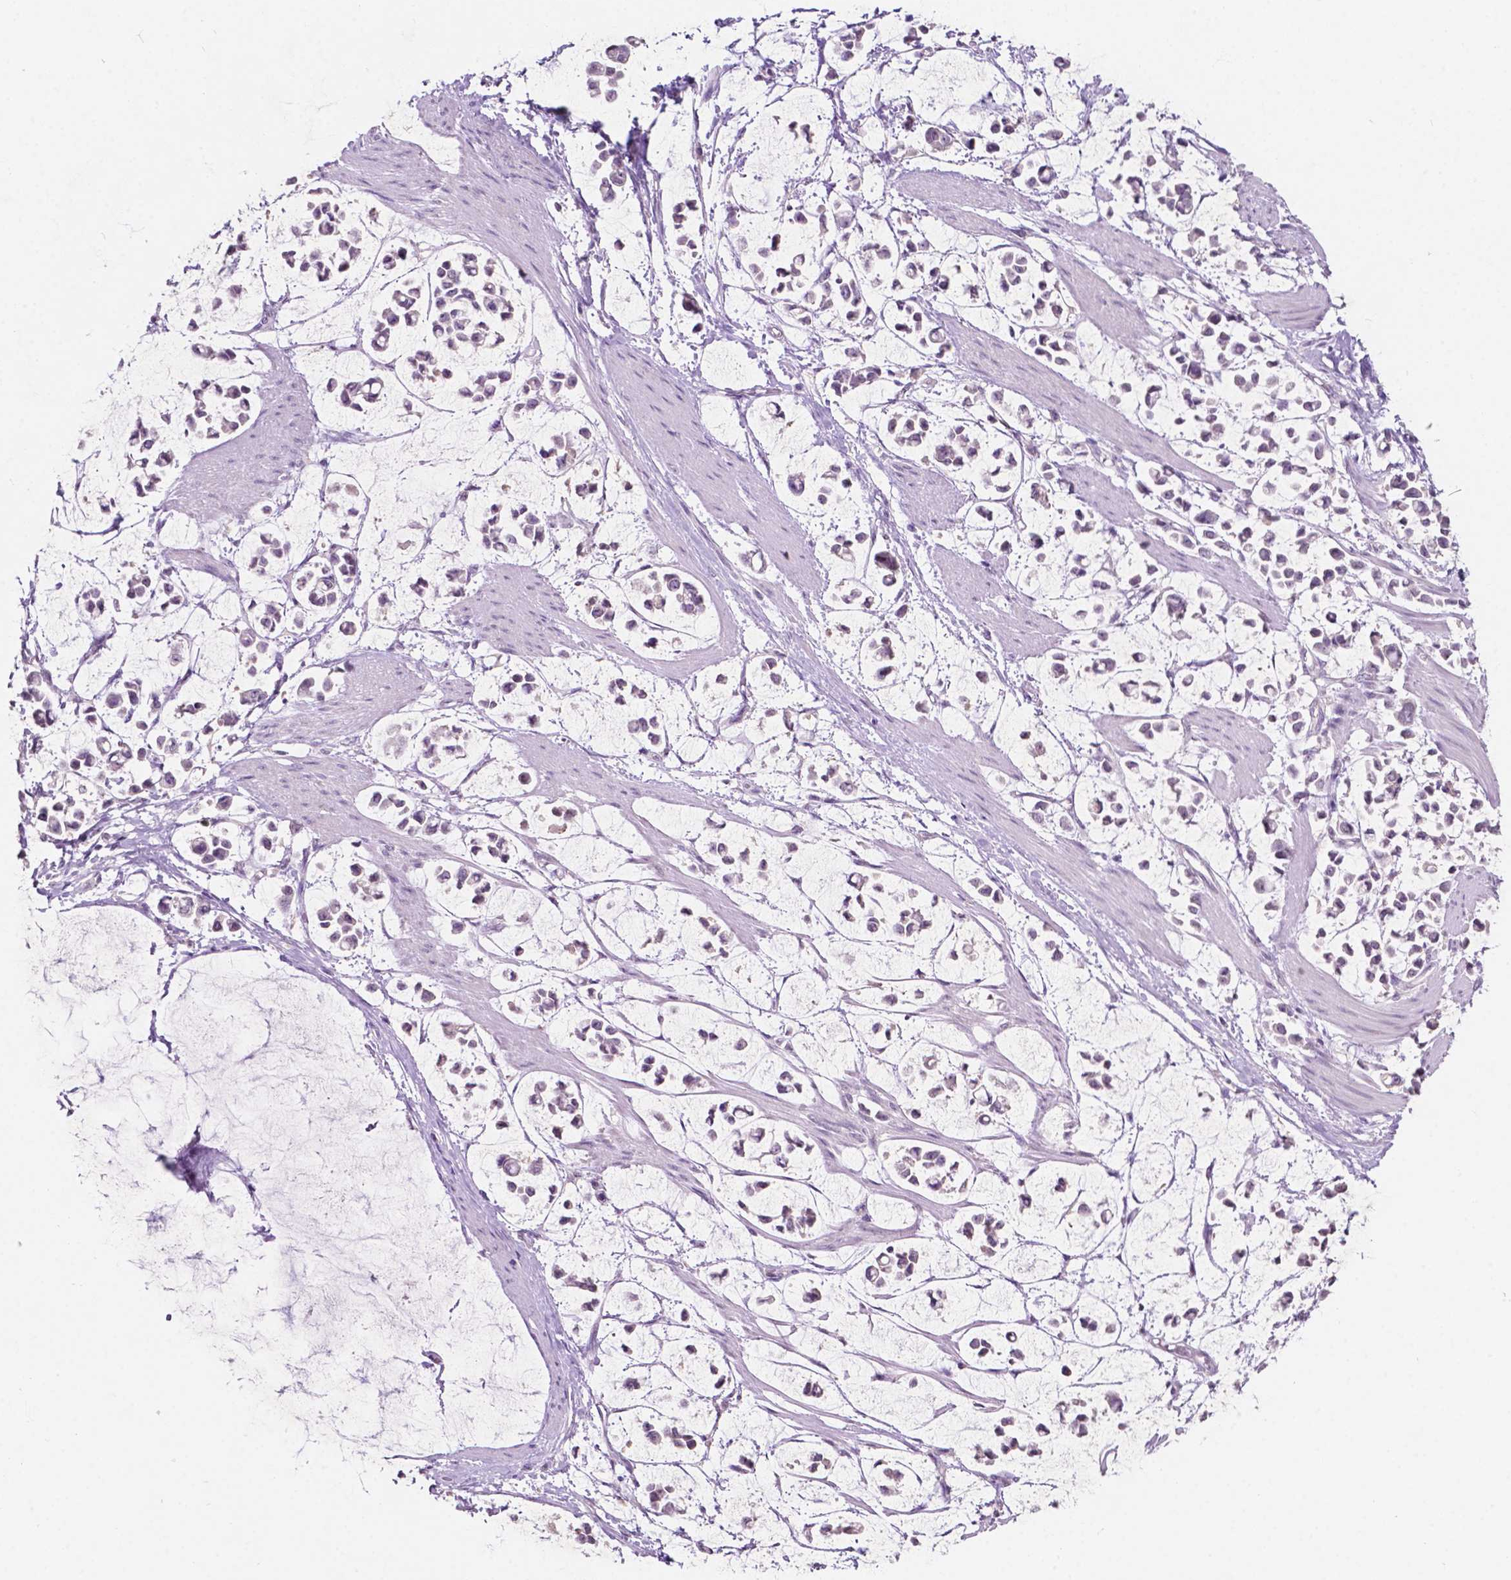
{"staining": {"intensity": "negative", "quantity": "none", "location": "none"}, "tissue": "stomach cancer", "cell_type": "Tumor cells", "image_type": "cancer", "snomed": [{"axis": "morphology", "description": "Adenocarcinoma, NOS"}, {"axis": "topography", "description": "Stomach"}], "caption": "Immunohistochemistry of adenocarcinoma (stomach) reveals no expression in tumor cells.", "gene": "TM6SF2", "patient": {"sex": "male", "age": 82}}